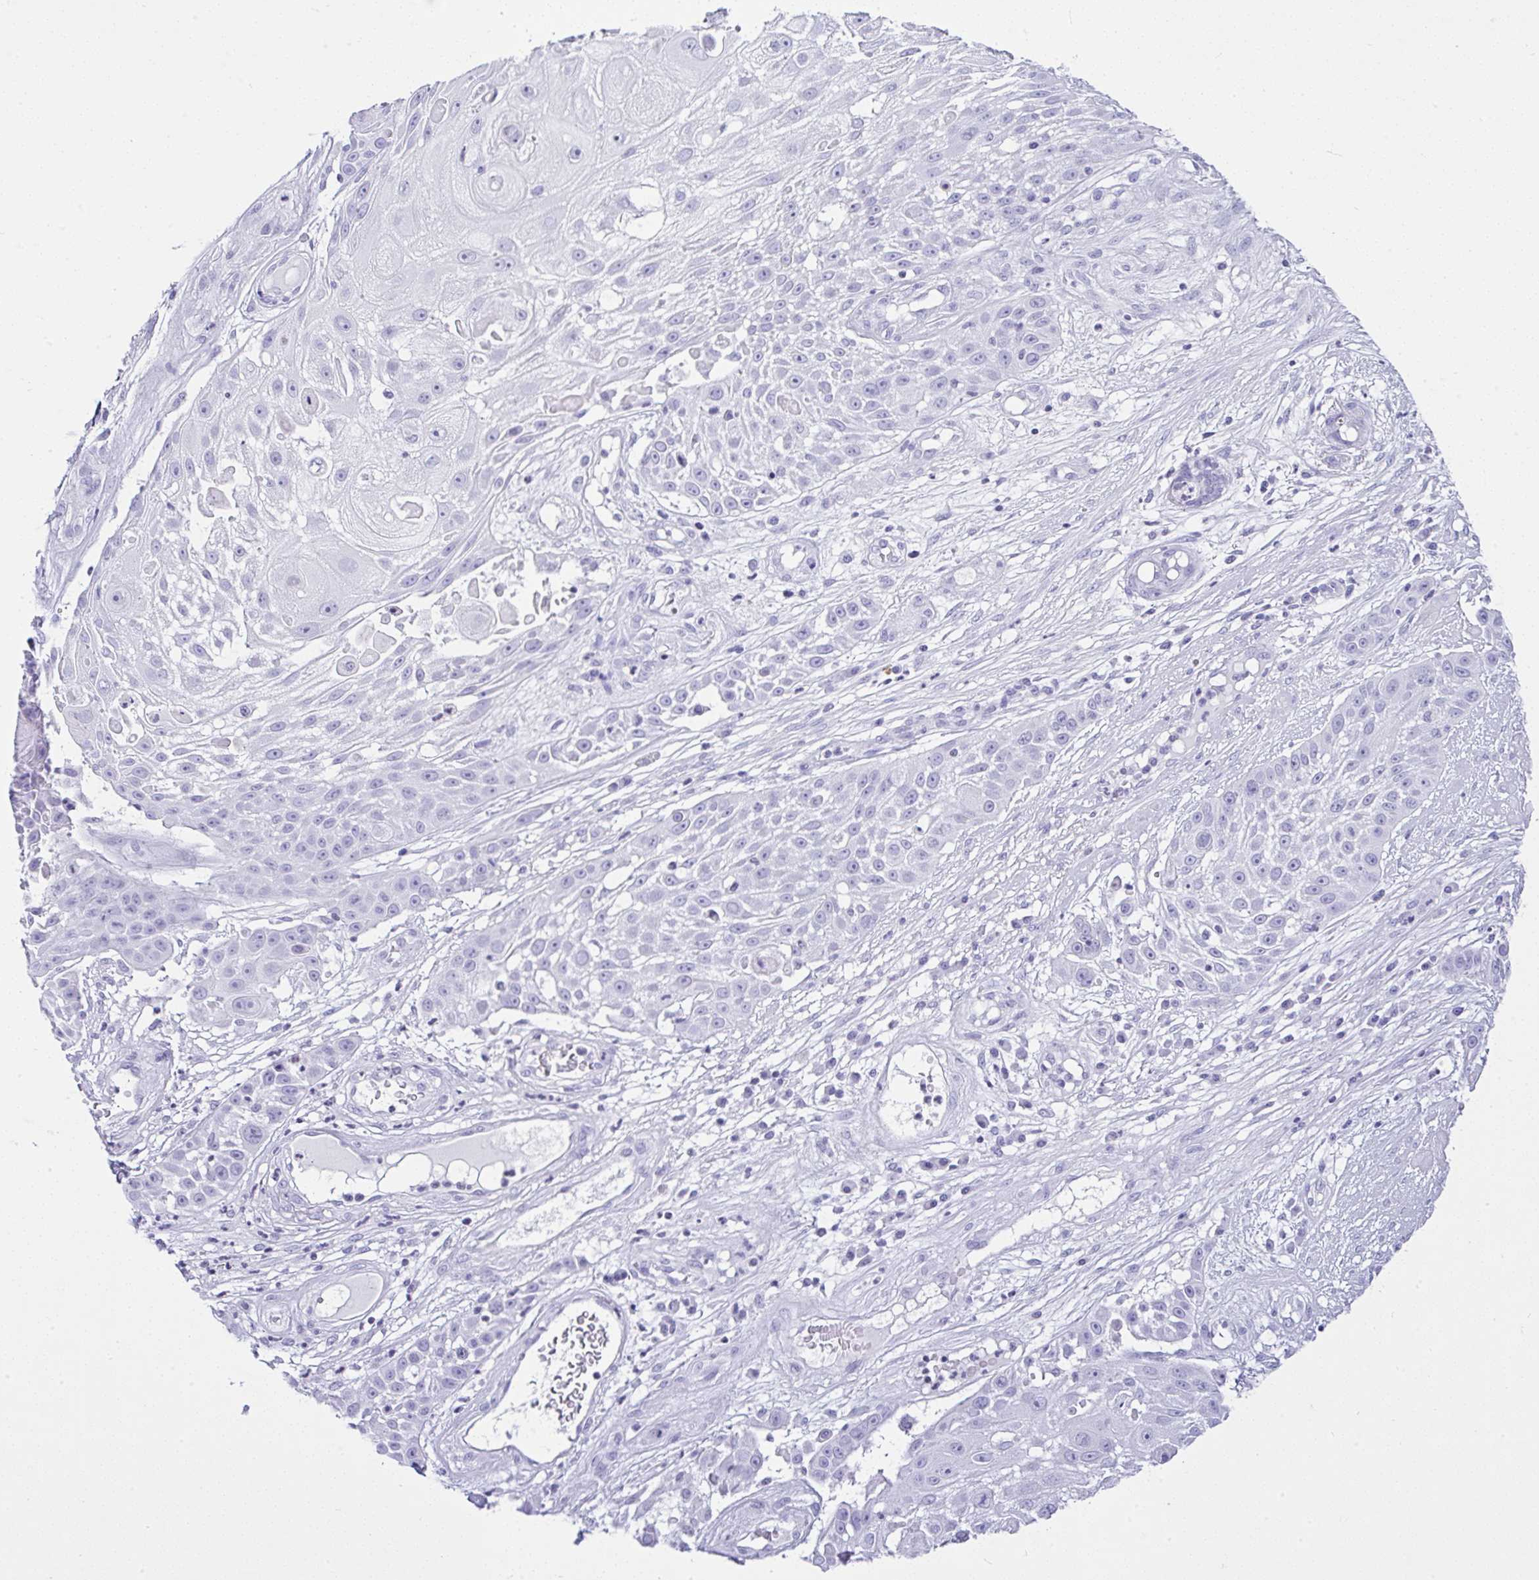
{"staining": {"intensity": "negative", "quantity": "none", "location": "none"}, "tissue": "skin cancer", "cell_type": "Tumor cells", "image_type": "cancer", "snomed": [{"axis": "morphology", "description": "Squamous cell carcinoma, NOS"}, {"axis": "topography", "description": "Skin"}], "caption": "High power microscopy histopathology image of an immunohistochemistry histopathology image of skin cancer (squamous cell carcinoma), revealing no significant positivity in tumor cells. Nuclei are stained in blue.", "gene": "KRT27", "patient": {"sex": "female", "age": 86}}